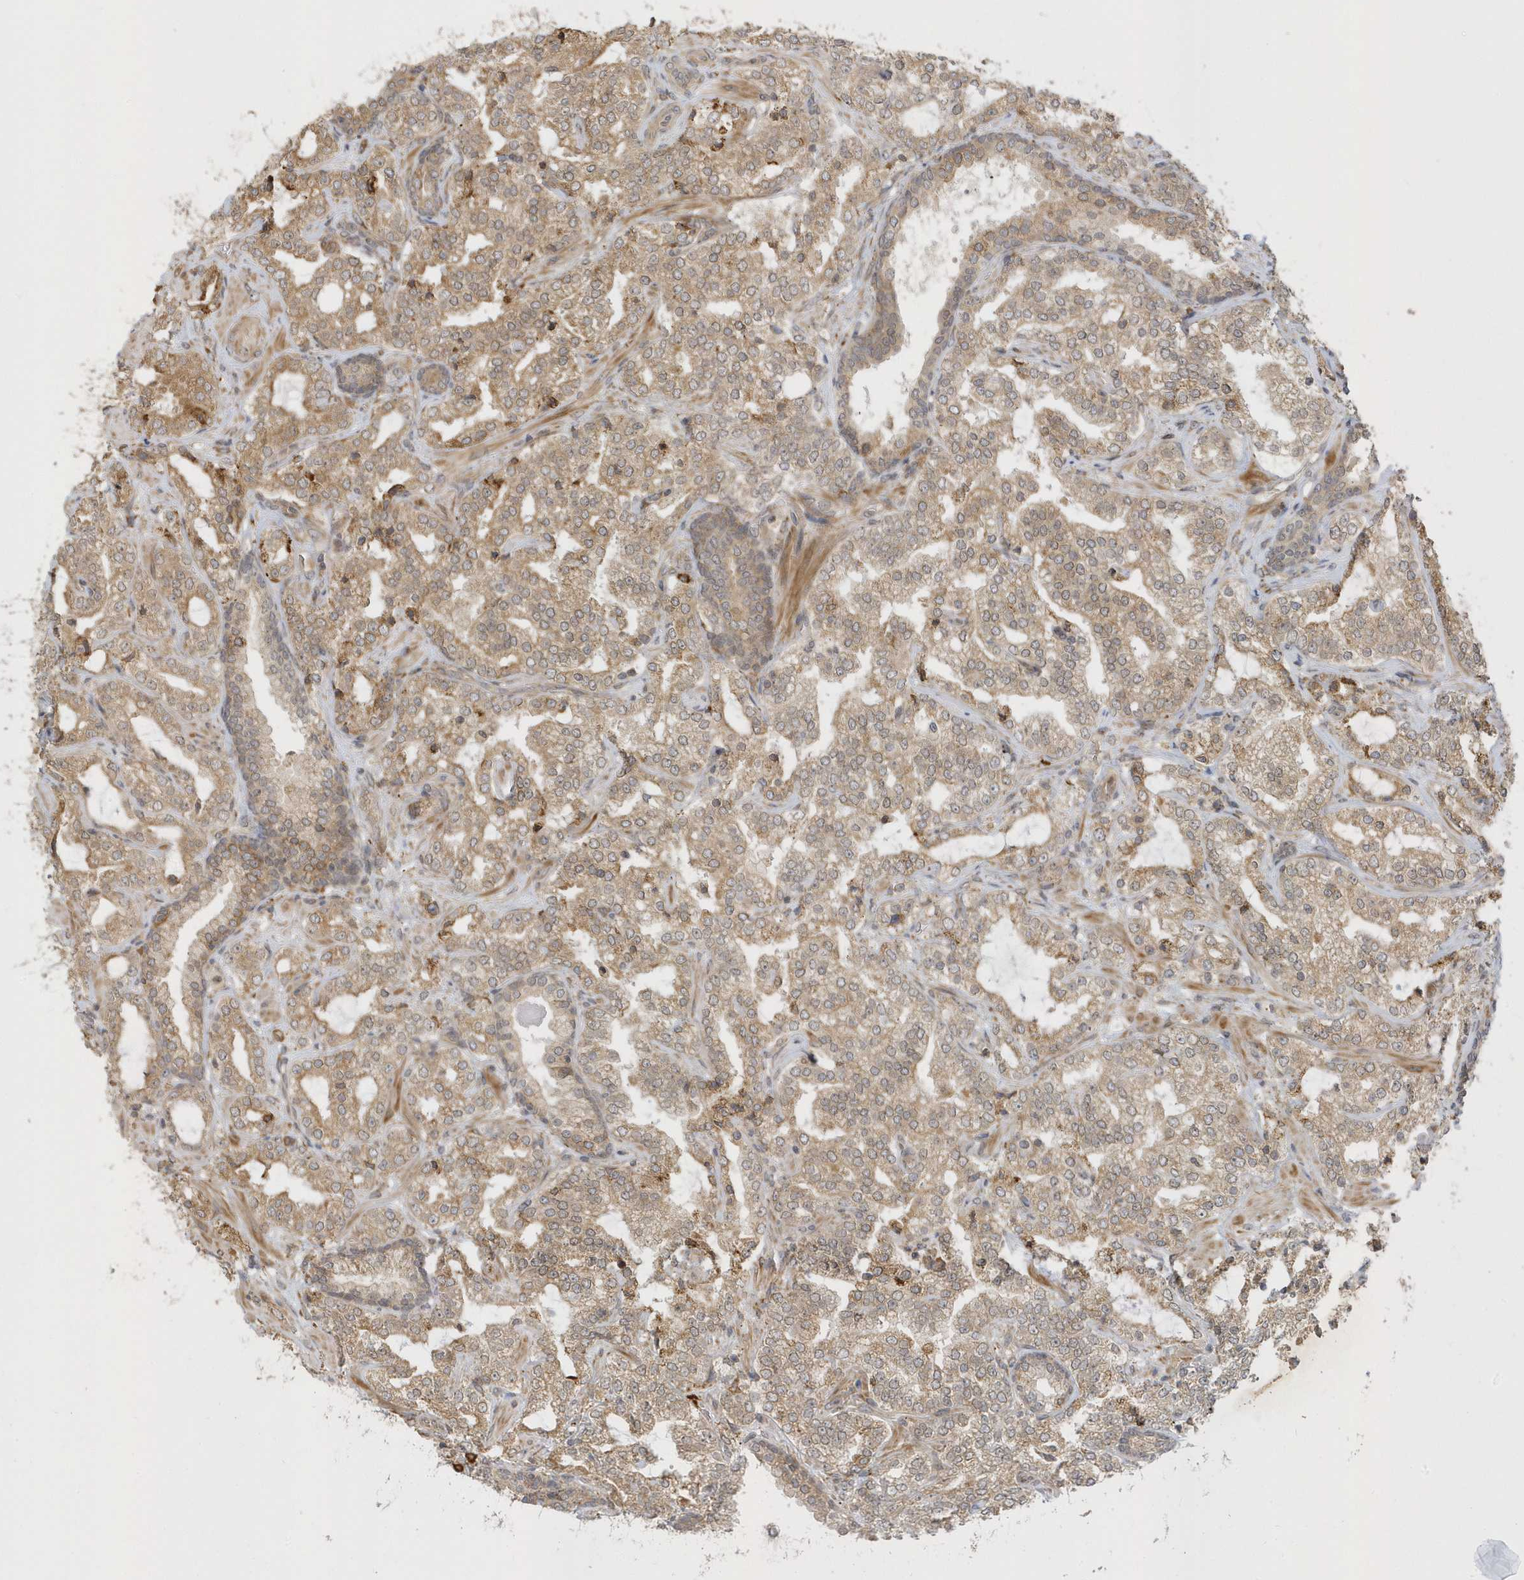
{"staining": {"intensity": "moderate", "quantity": ">75%", "location": "cytoplasmic/membranous"}, "tissue": "prostate cancer", "cell_type": "Tumor cells", "image_type": "cancer", "snomed": [{"axis": "morphology", "description": "Adenocarcinoma, High grade"}, {"axis": "topography", "description": "Prostate"}], "caption": "The immunohistochemical stain shows moderate cytoplasmic/membranous staining in tumor cells of high-grade adenocarcinoma (prostate) tissue.", "gene": "METTL21A", "patient": {"sex": "male", "age": 64}}